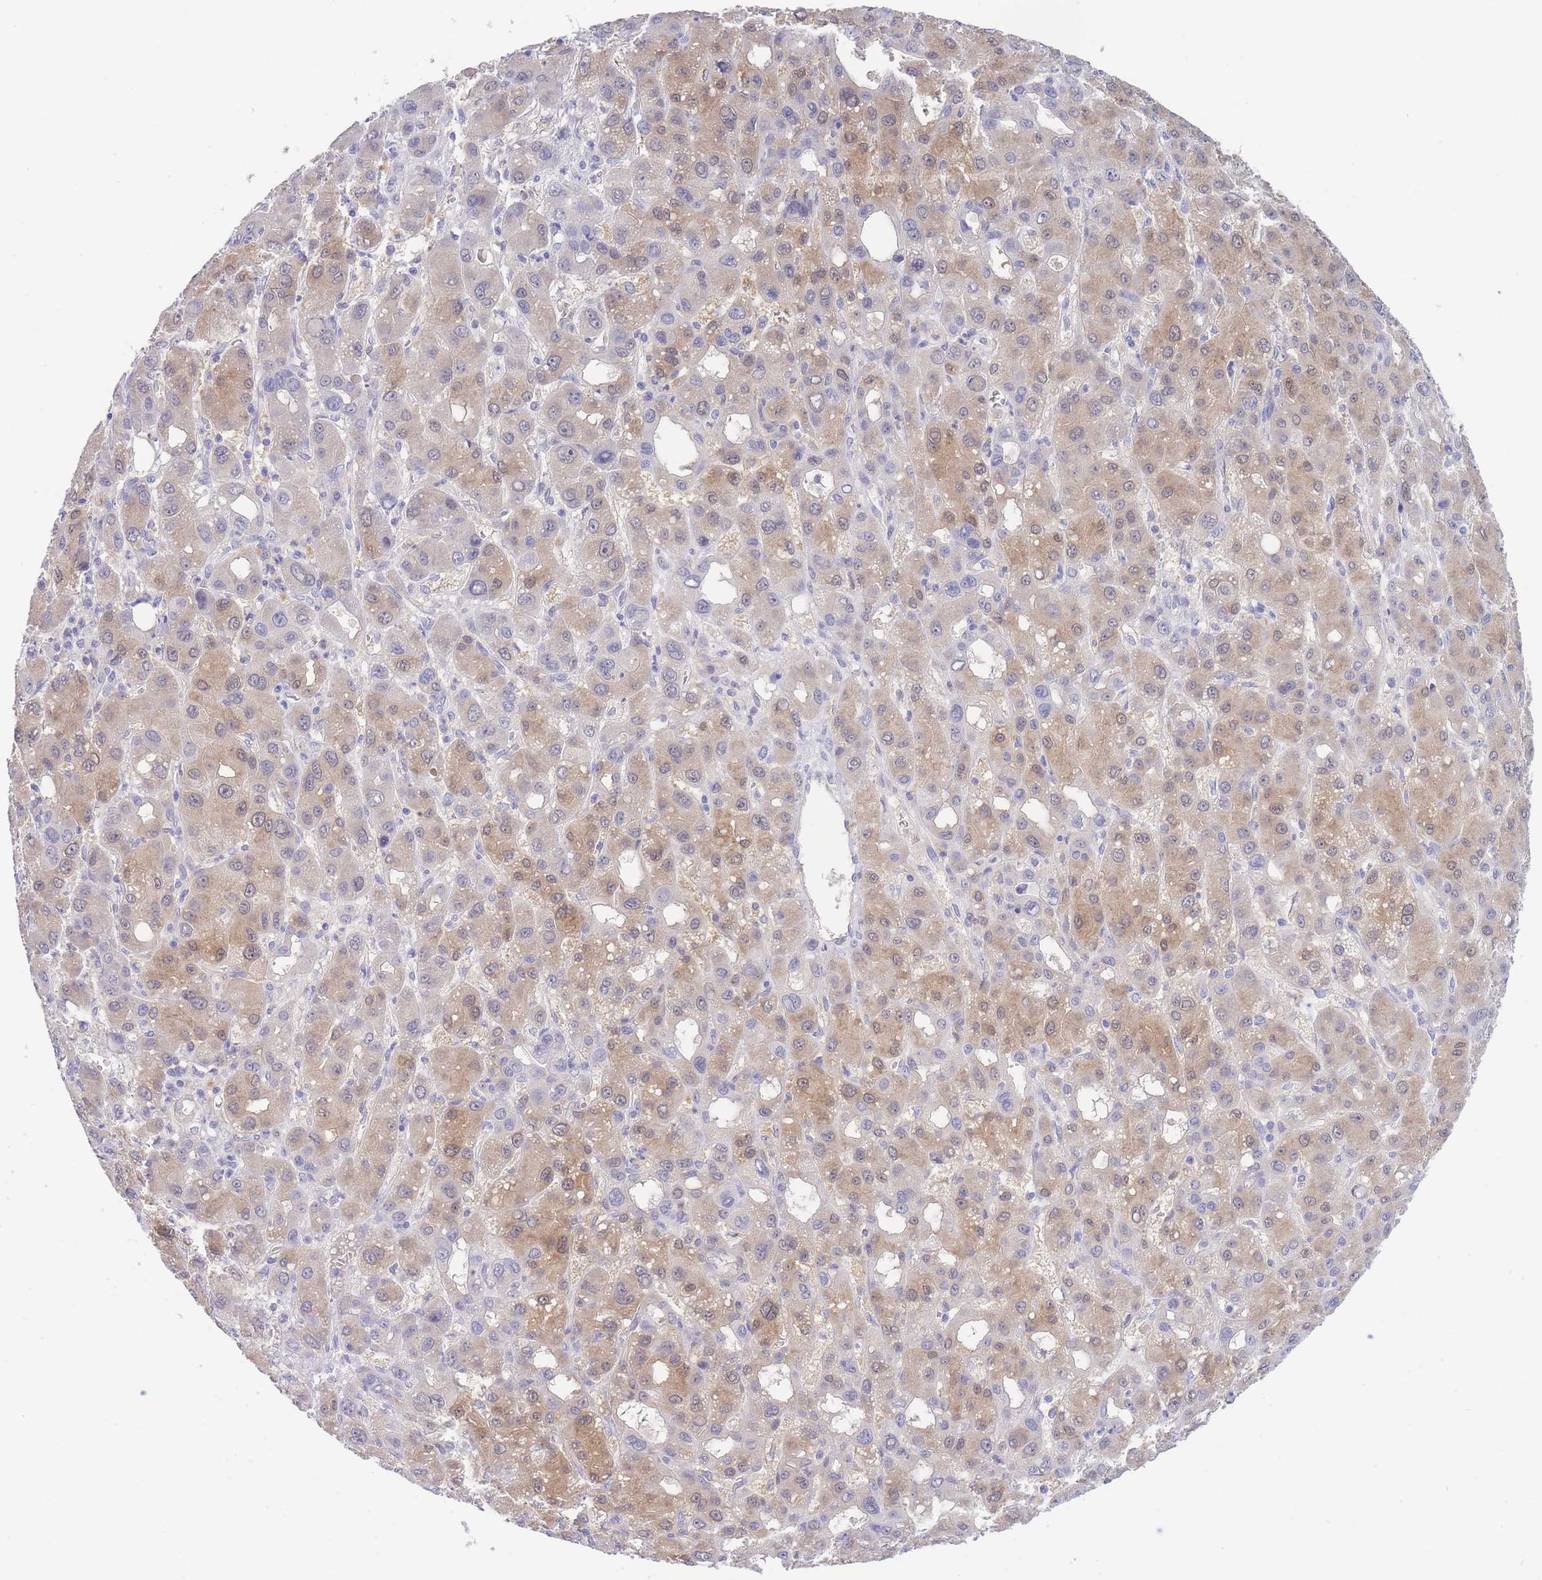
{"staining": {"intensity": "moderate", "quantity": "25%-75%", "location": "cytoplasmic/membranous,nuclear"}, "tissue": "liver cancer", "cell_type": "Tumor cells", "image_type": "cancer", "snomed": [{"axis": "morphology", "description": "Carcinoma, Hepatocellular, NOS"}, {"axis": "topography", "description": "Liver"}], "caption": "This histopathology image shows immunohistochemistry (IHC) staining of hepatocellular carcinoma (liver), with medium moderate cytoplasmic/membranous and nuclear expression in about 25%-75% of tumor cells.", "gene": "PCDHB3", "patient": {"sex": "male", "age": 55}}